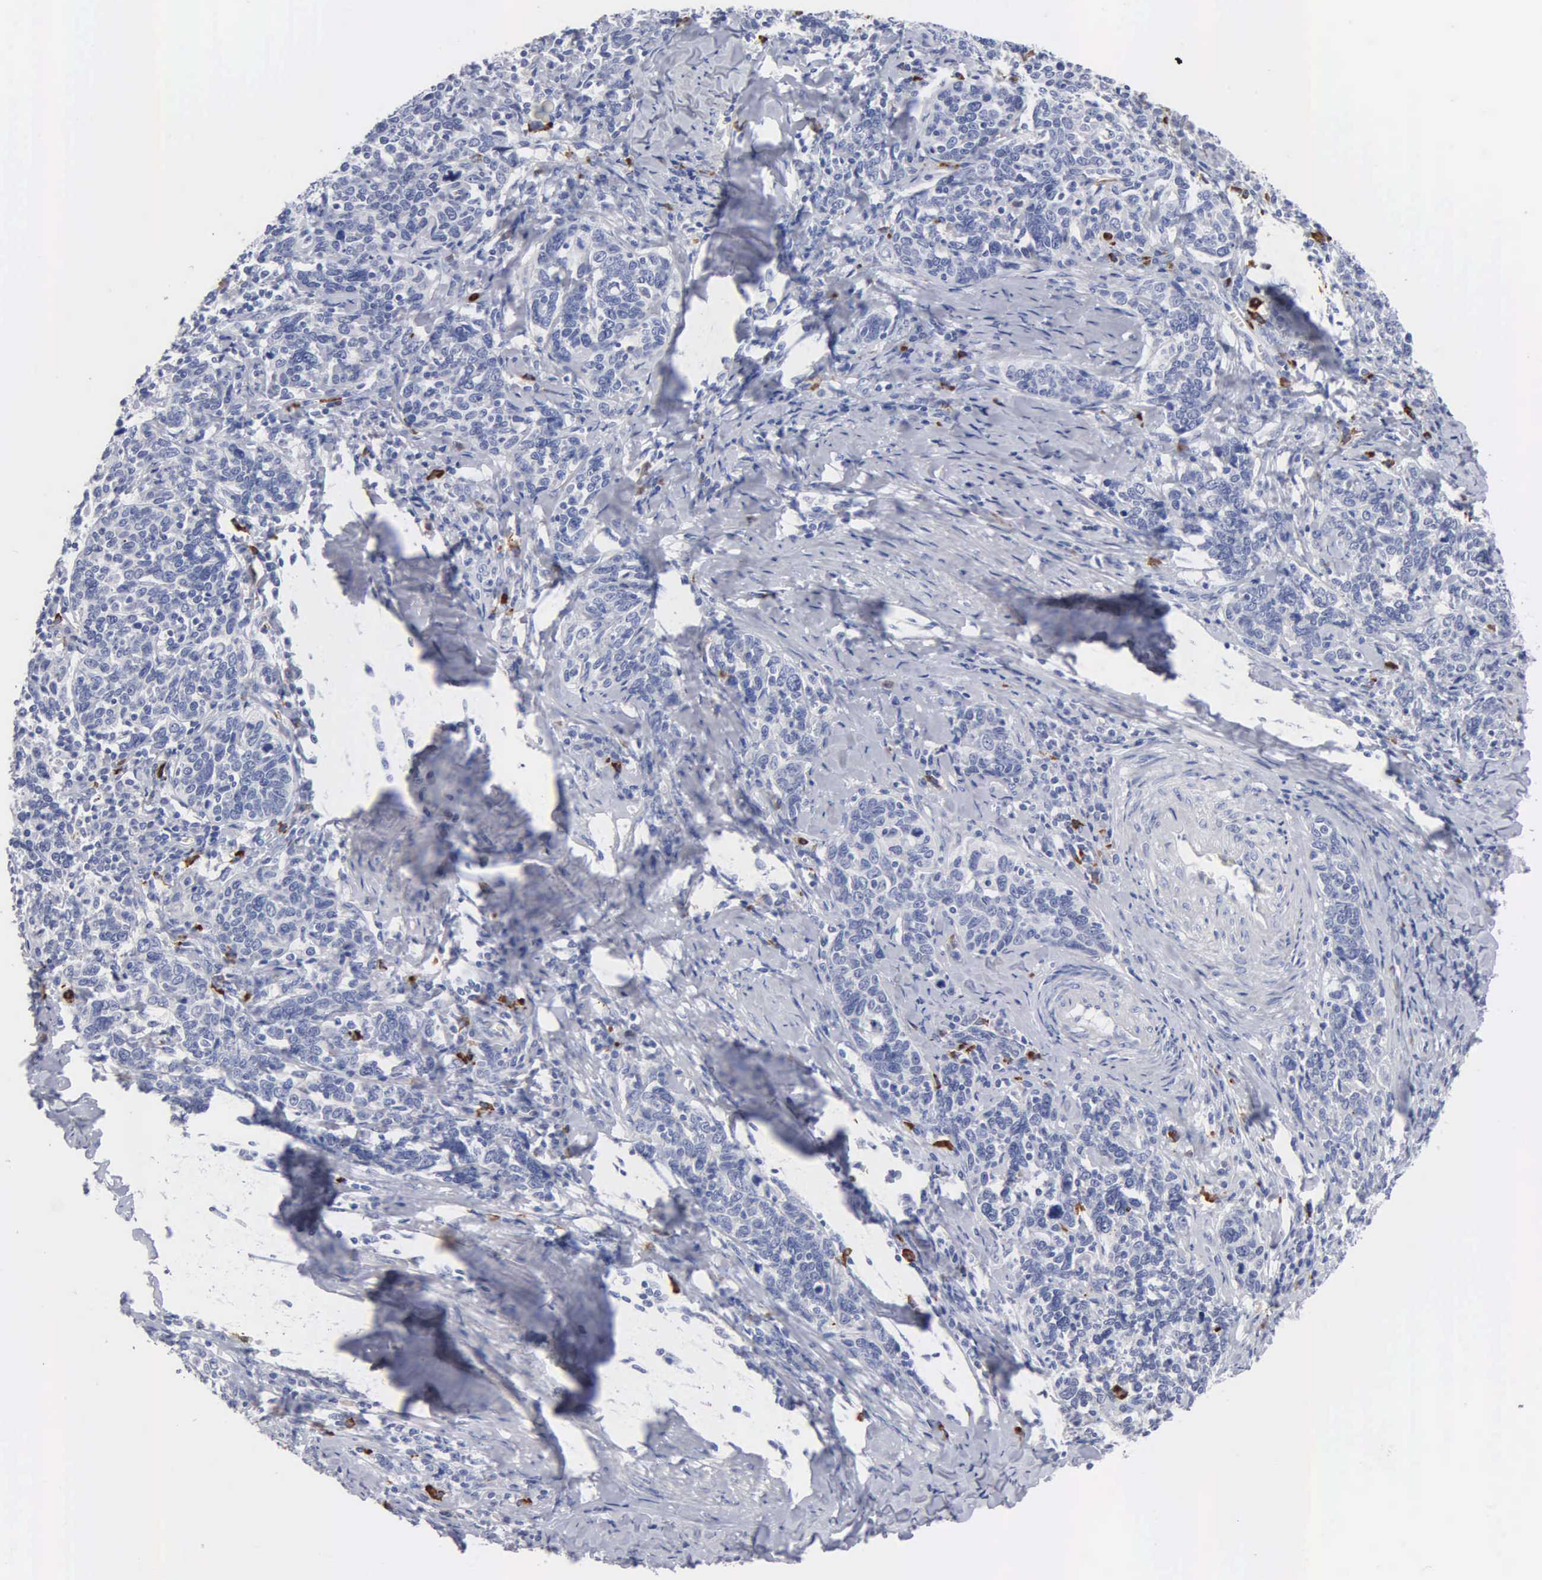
{"staining": {"intensity": "negative", "quantity": "none", "location": "none"}, "tissue": "cervical cancer", "cell_type": "Tumor cells", "image_type": "cancer", "snomed": [{"axis": "morphology", "description": "Squamous cell carcinoma, NOS"}, {"axis": "topography", "description": "Cervix"}], "caption": "This is an IHC histopathology image of cervical cancer (squamous cell carcinoma). There is no positivity in tumor cells.", "gene": "ASPHD2", "patient": {"sex": "female", "age": 41}}